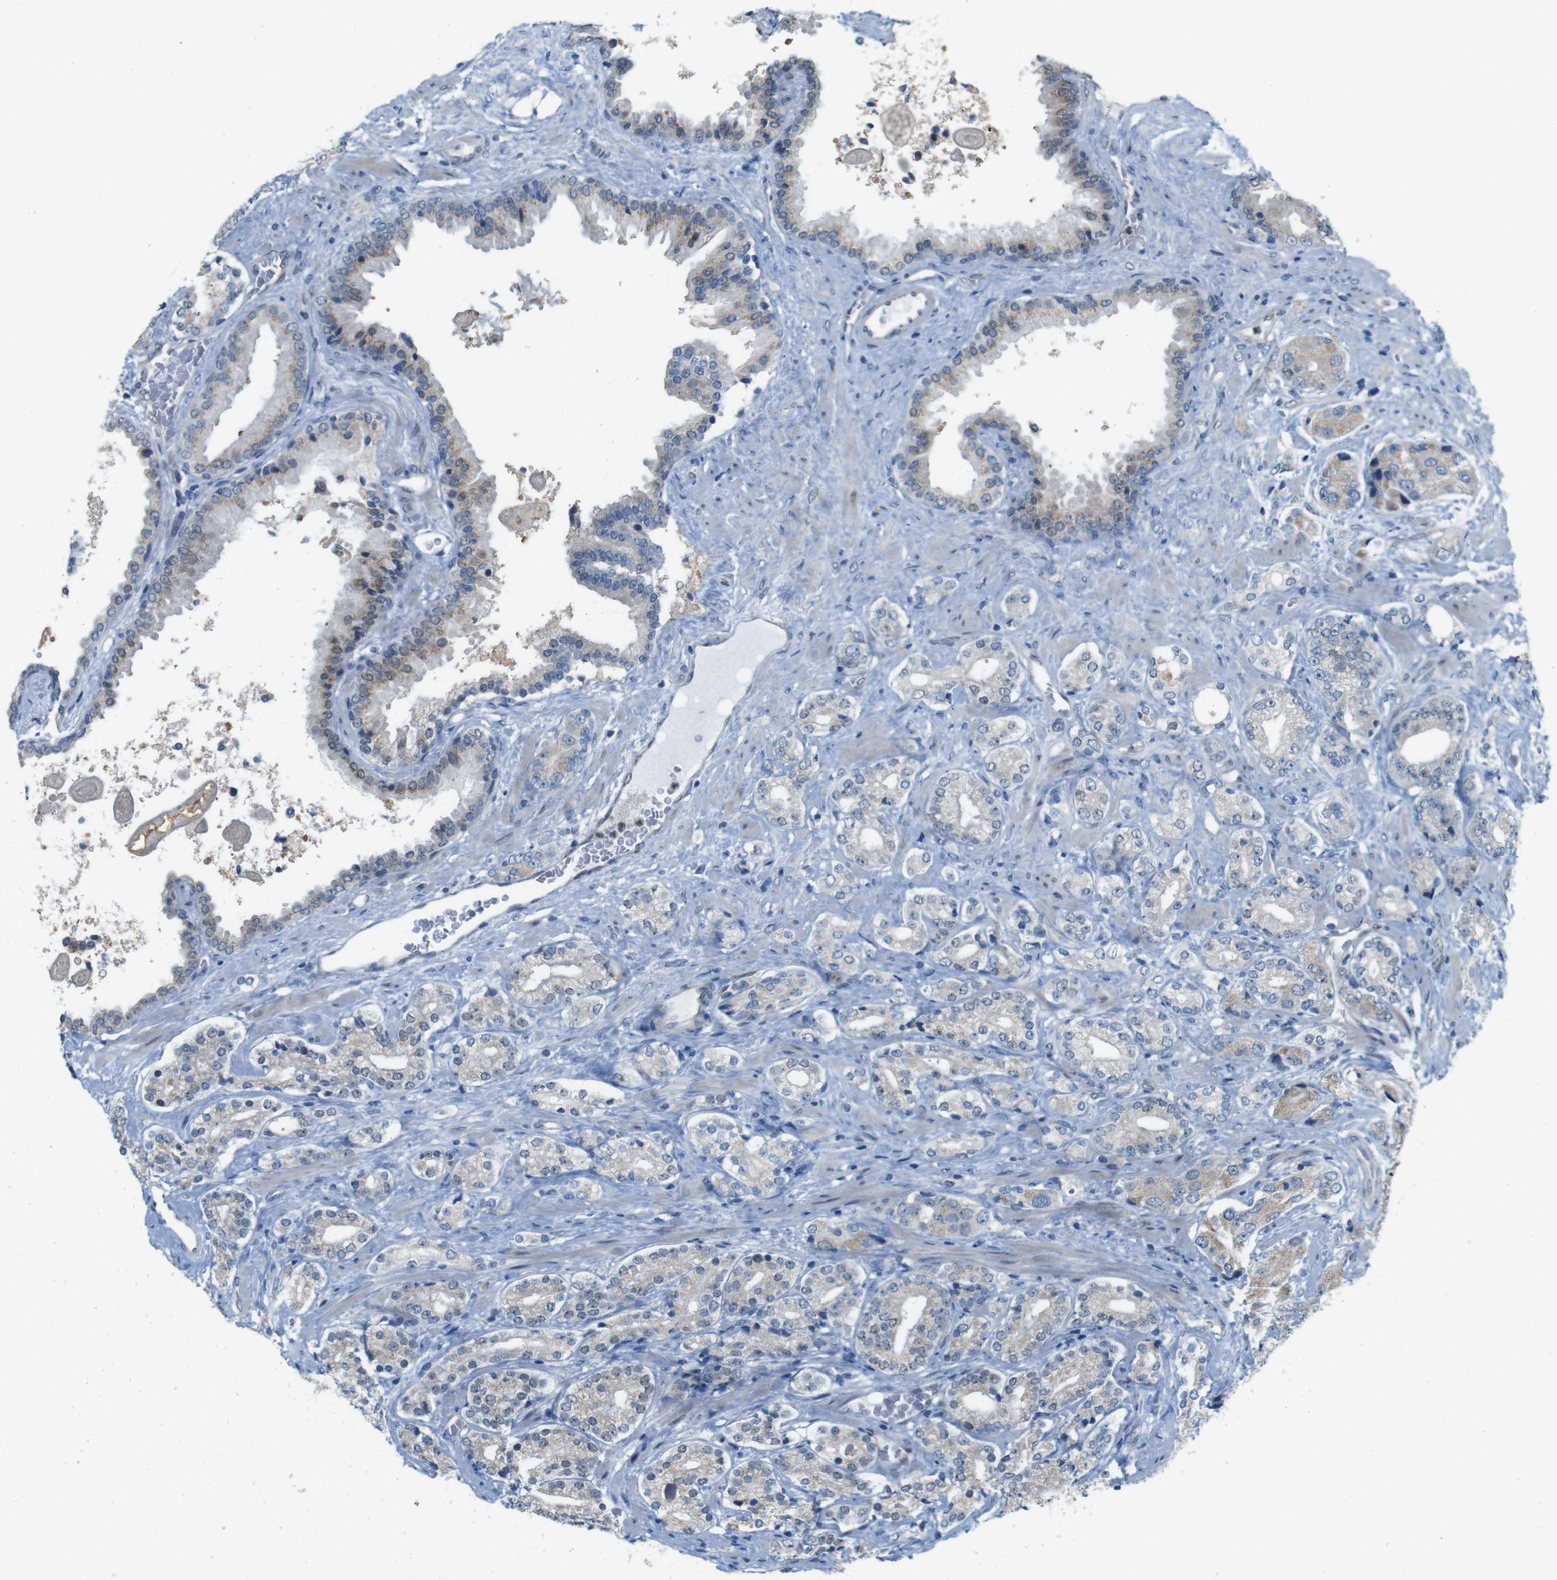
{"staining": {"intensity": "negative", "quantity": "none", "location": "none"}, "tissue": "prostate cancer", "cell_type": "Tumor cells", "image_type": "cancer", "snomed": [{"axis": "morphology", "description": "Adenocarcinoma, High grade"}, {"axis": "topography", "description": "Prostate"}], "caption": "Tumor cells show no significant expression in prostate cancer (adenocarcinoma (high-grade)).", "gene": "SKI", "patient": {"sex": "male", "age": 71}}